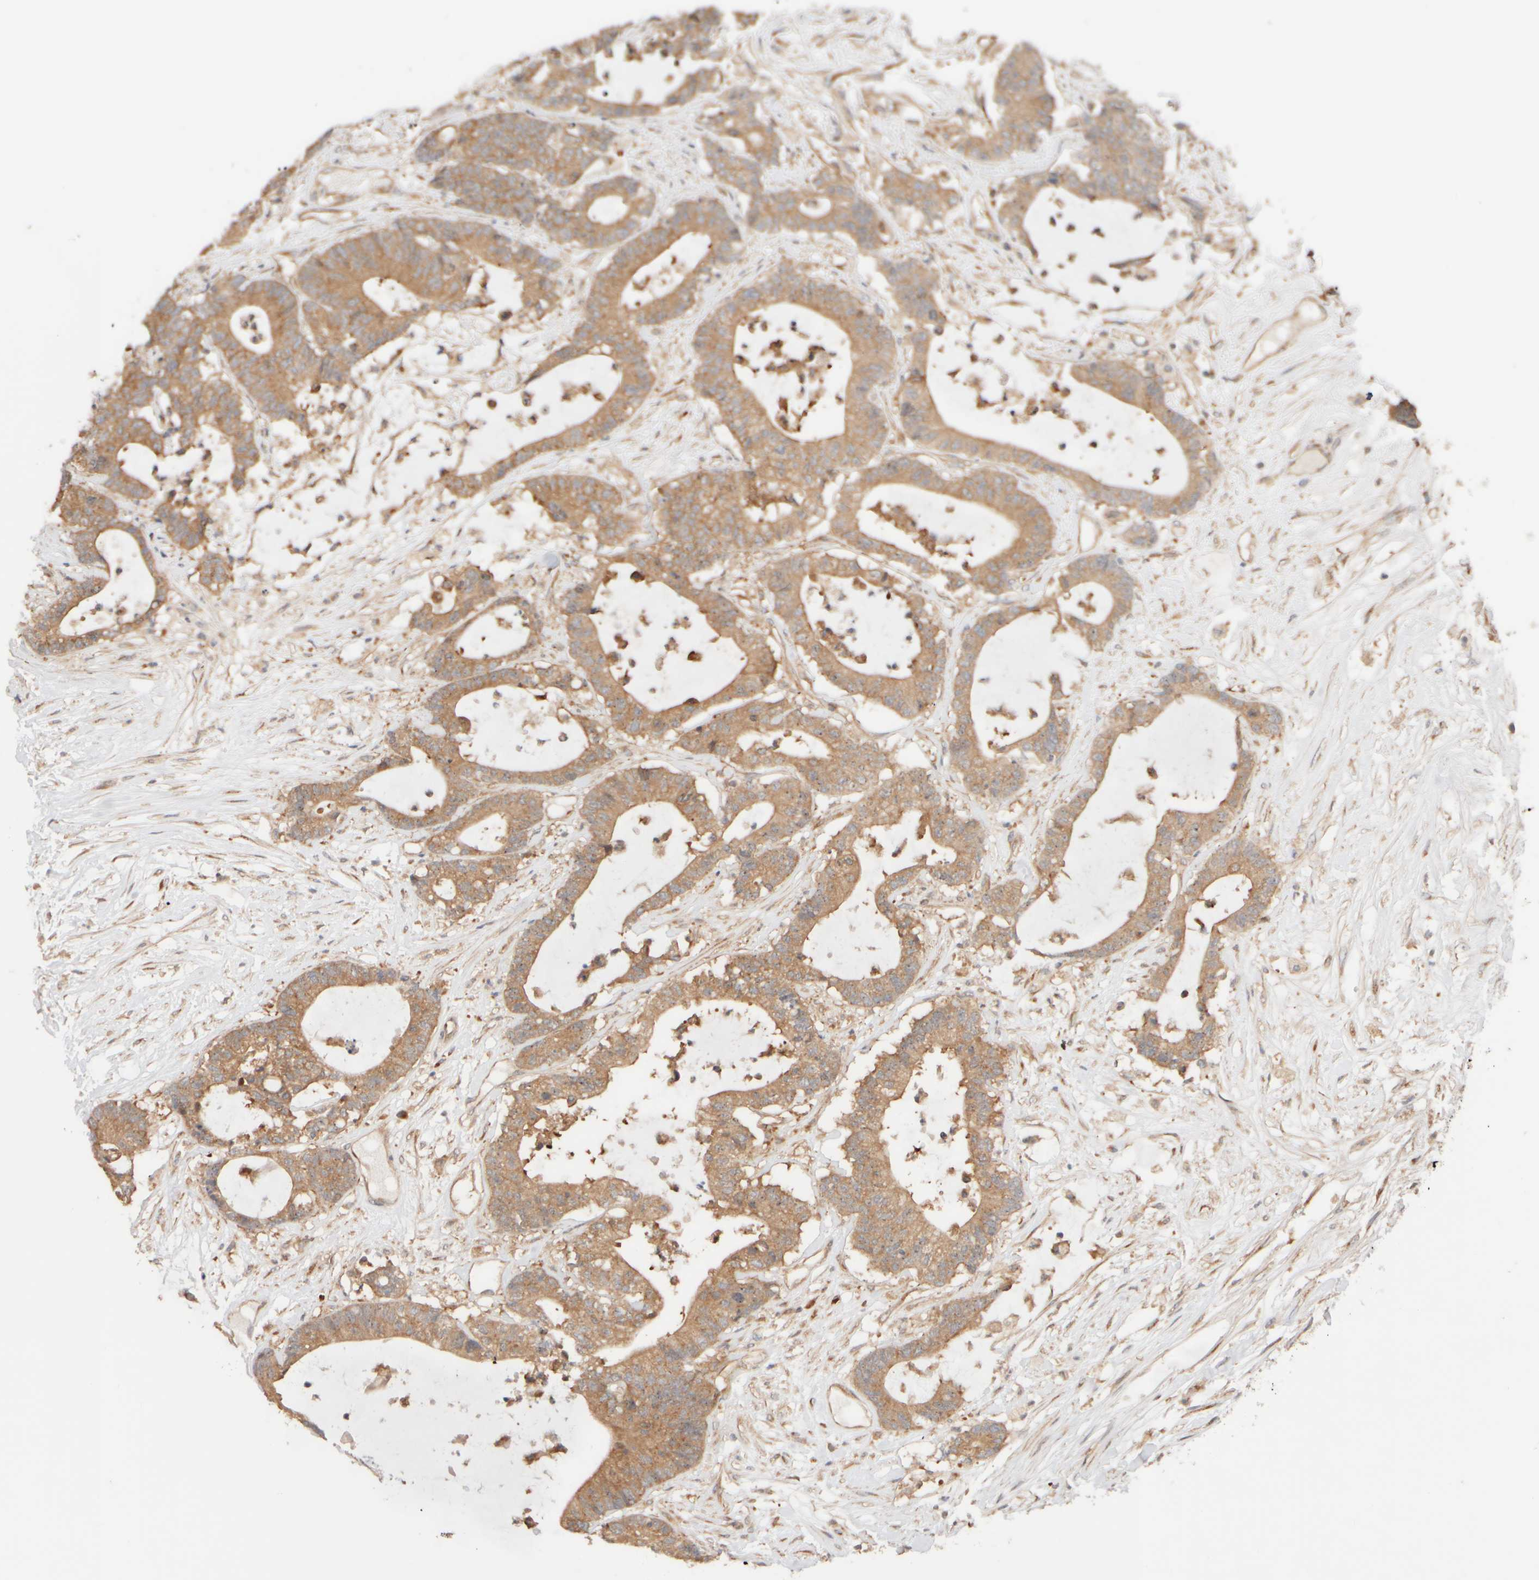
{"staining": {"intensity": "moderate", "quantity": ">75%", "location": "cytoplasmic/membranous"}, "tissue": "colorectal cancer", "cell_type": "Tumor cells", "image_type": "cancer", "snomed": [{"axis": "morphology", "description": "Adenocarcinoma, NOS"}, {"axis": "topography", "description": "Colon"}], "caption": "DAB (3,3'-diaminobenzidine) immunohistochemical staining of human adenocarcinoma (colorectal) shows moderate cytoplasmic/membranous protein positivity in approximately >75% of tumor cells. The staining was performed using DAB (3,3'-diaminobenzidine) to visualize the protein expression in brown, while the nuclei were stained in blue with hematoxylin (Magnification: 20x).", "gene": "RABEP1", "patient": {"sex": "female", "age": 84}}